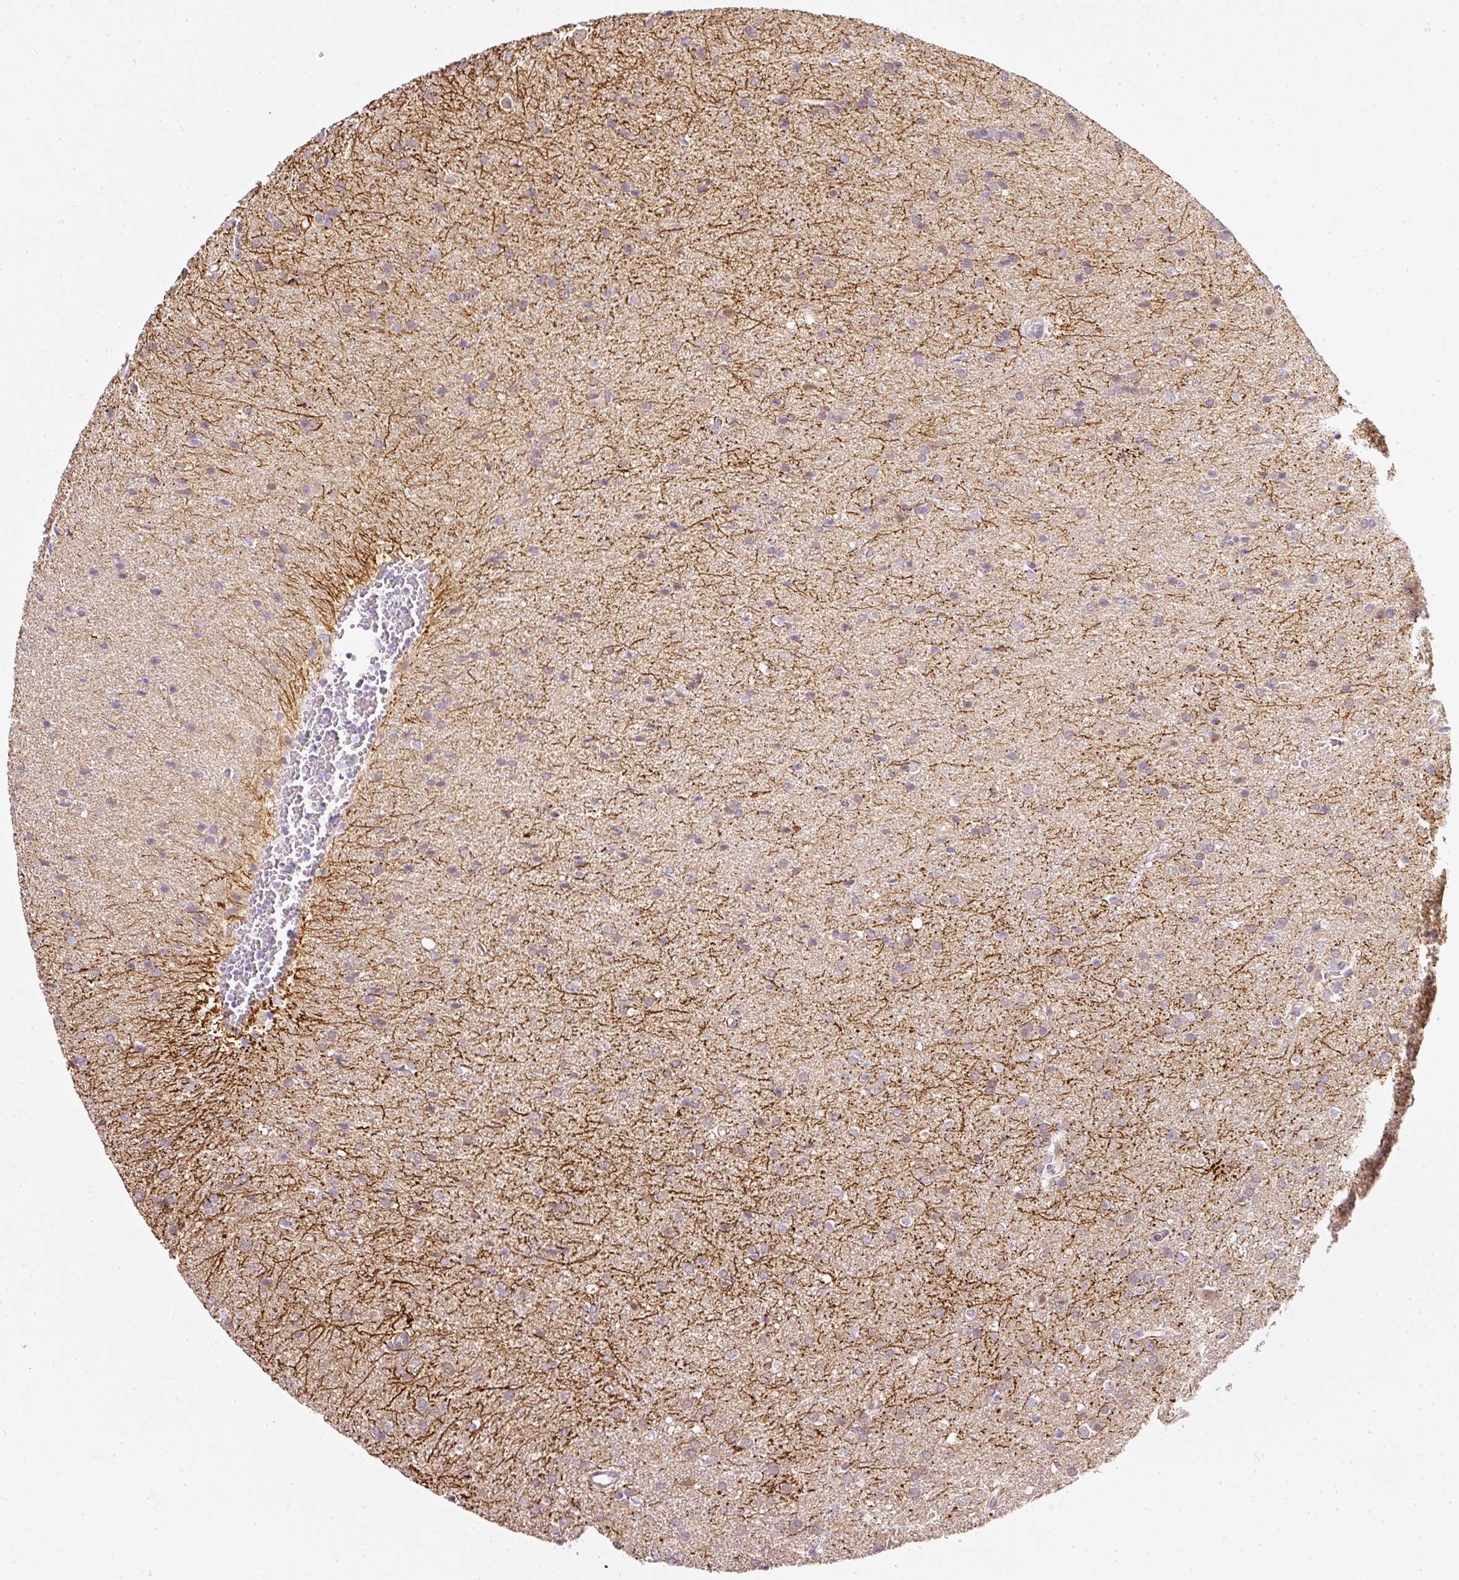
{"staining": {"intensity": "negative", "quantity": "none", "location": "none"}, "tissue": "glioma", "cell_type": "Tumor cells", "image_type": "cancer", "snomed": [{"axis": "morphology", "description": "Glioma, malignant, Low grade"}, {"axis": "topography", "description": "Brain"}], "caption": "Histopathology image shows no significant protein expression in tumor cells of malignant glioma (low-grade).", "gene": "TOGARAM1", "patient": {"sex": "female", "age": 34}}